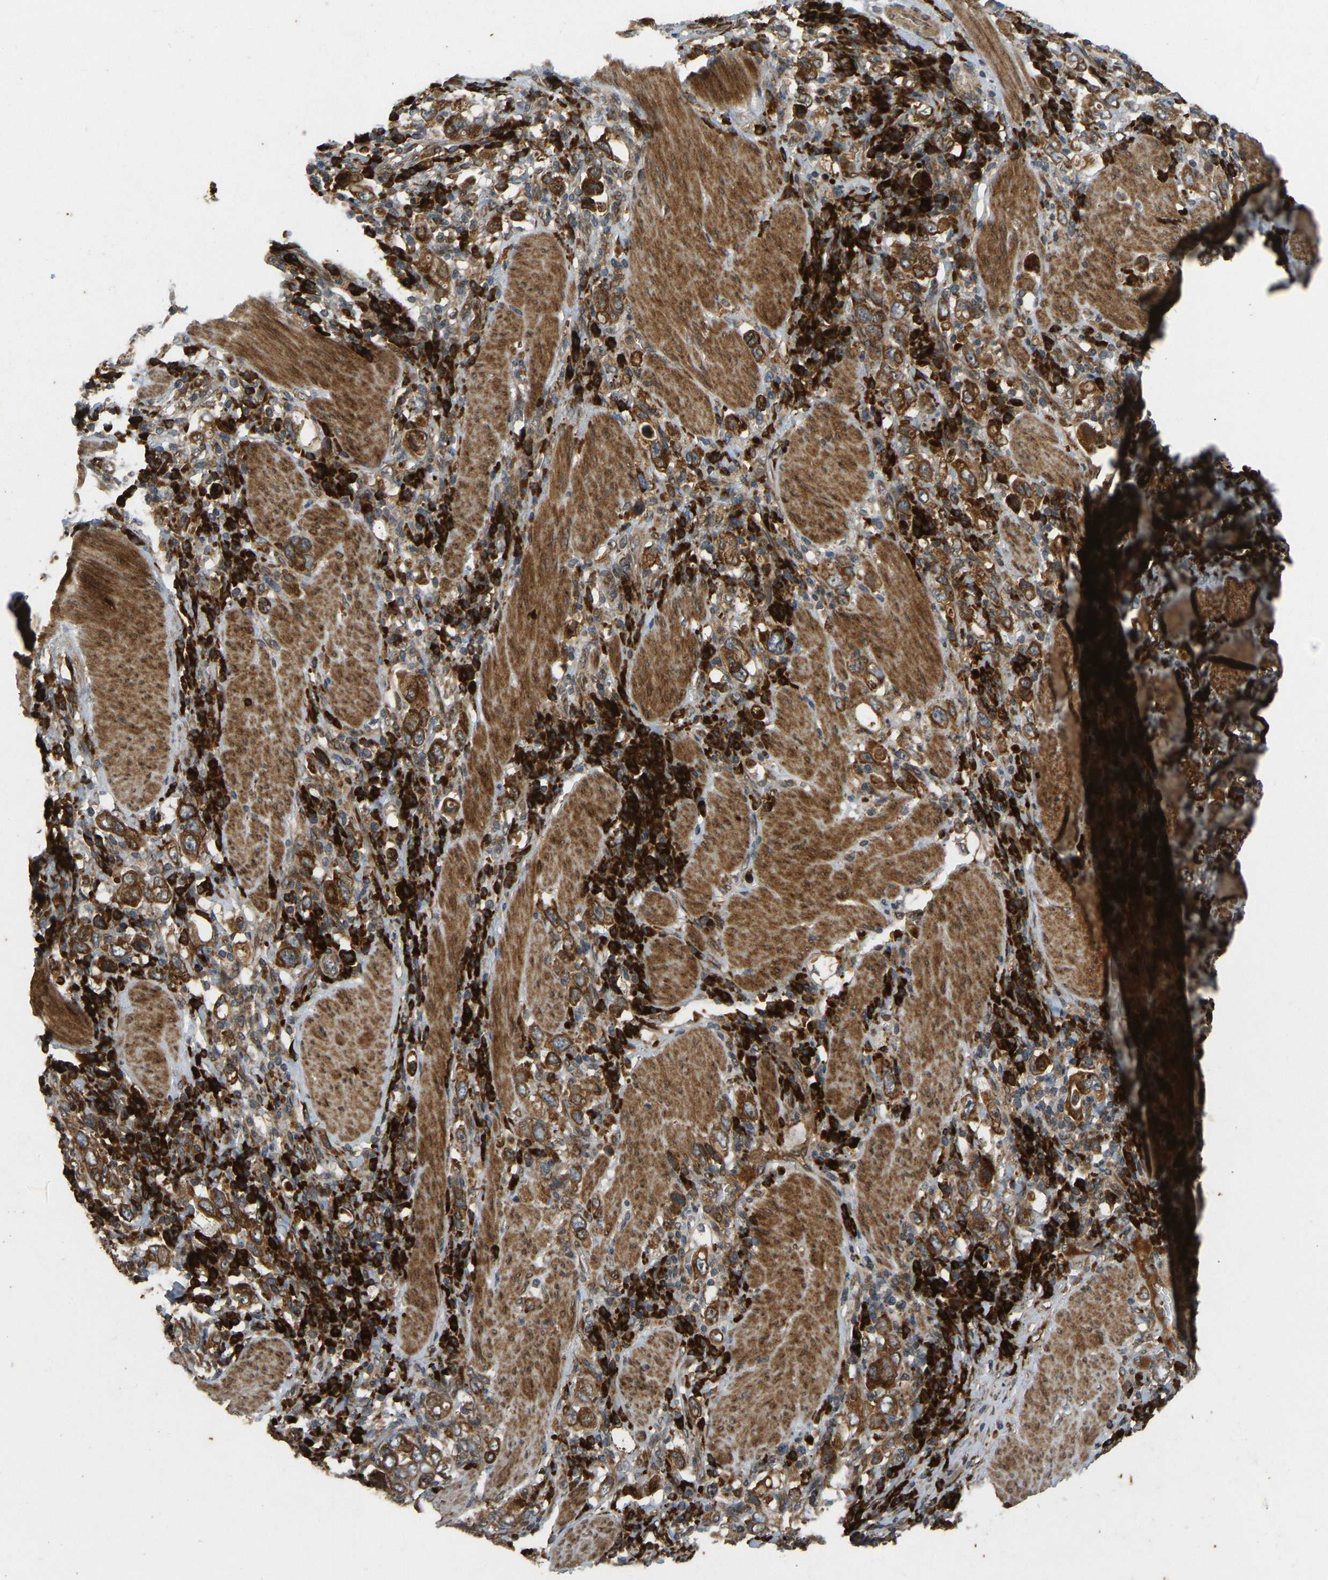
{"staining": {"intensity": "moderate", "quantity": ">75%", "location": "cytoplasmic/membranous"}, "tissue": "stomach cancer", "cell_type": "Tumor cells", "image_type": "cancer", "snomed": [{"axis": "morphology", "description": "Adenocarcinoma, NOS"}, {"axis": "topography", "description": "Stomach, upper"}], "caption": "High-magnification brightfield microscopy of stomach cancer stained with DAB (brown) and counterstained with hematoxylin (blue). tumor cells exhibit moderate cytoplasmic/membranous expression is seen in about>75% of cells. The staining is performed using DAB (3,3'-diaminobenzidine) brown chromogen to label protein expression. The nuclei are counter-stained blue using hematoxylin.", "gene": "RPN2", "patient": {"sex": "male", "age": 62}}